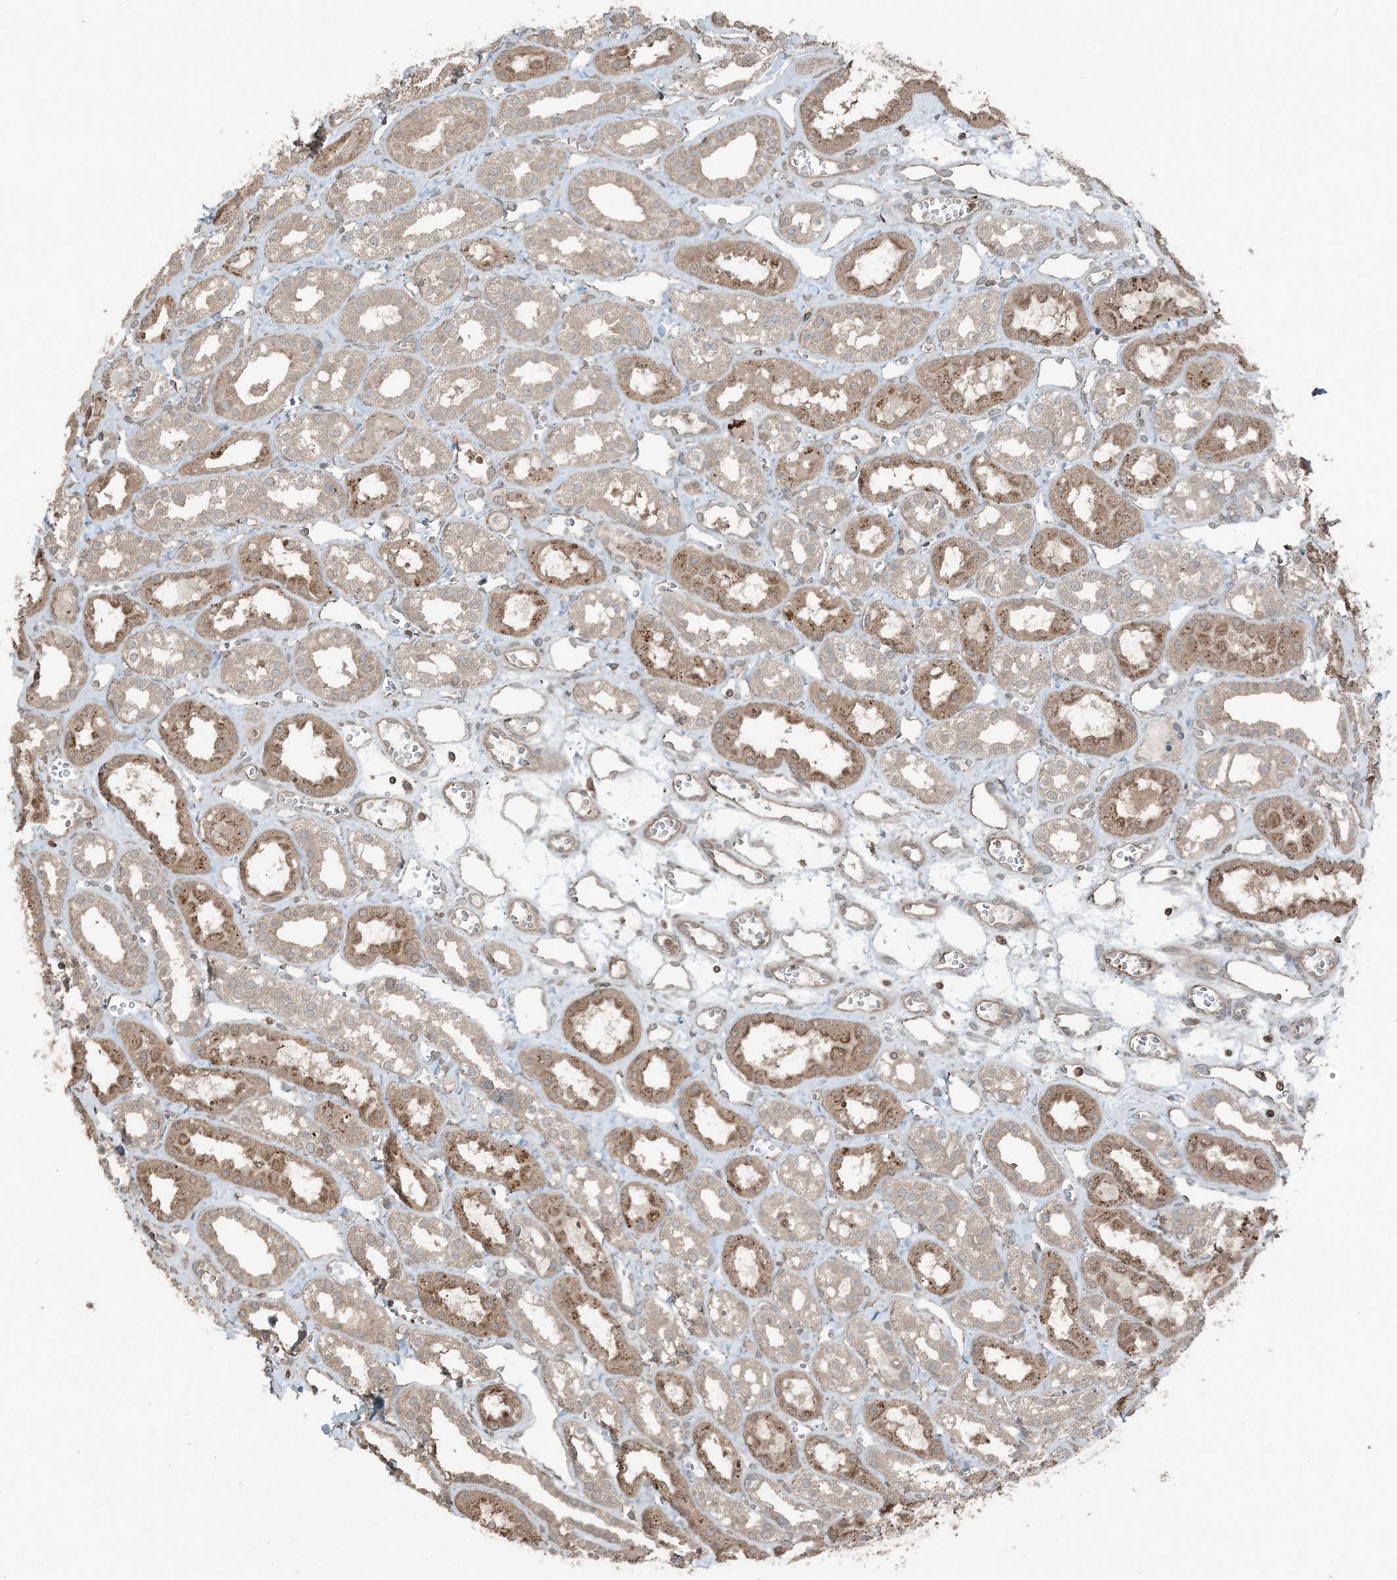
{"staining": {"intensity": "moderate", "quantity": "25%-75%", "location": "cytoplasmic/membranous"}, "tissue": "kidney", "cell_type": "Cells in glomeruli", "image_type": "normal", "snomed": [{"axis": "morphology", "description": "Normal tissue, NOS"}, {"axis": "topography", "description": "Kidney"}], "caption": "IHC of unremarkable human kidney exhibits medium levels of moderate cytoplasmic/membranous staining in about 25%-75% of cells in glomeruli. The protein is stained brown, and the nuclei are stained in blue (DAB (3,3'-diaminobenzidine) IHC with brightfield microscopy, high magnification).", "gene": "ZFAND2B", "patient": {"sex": "male", "age": 16}}